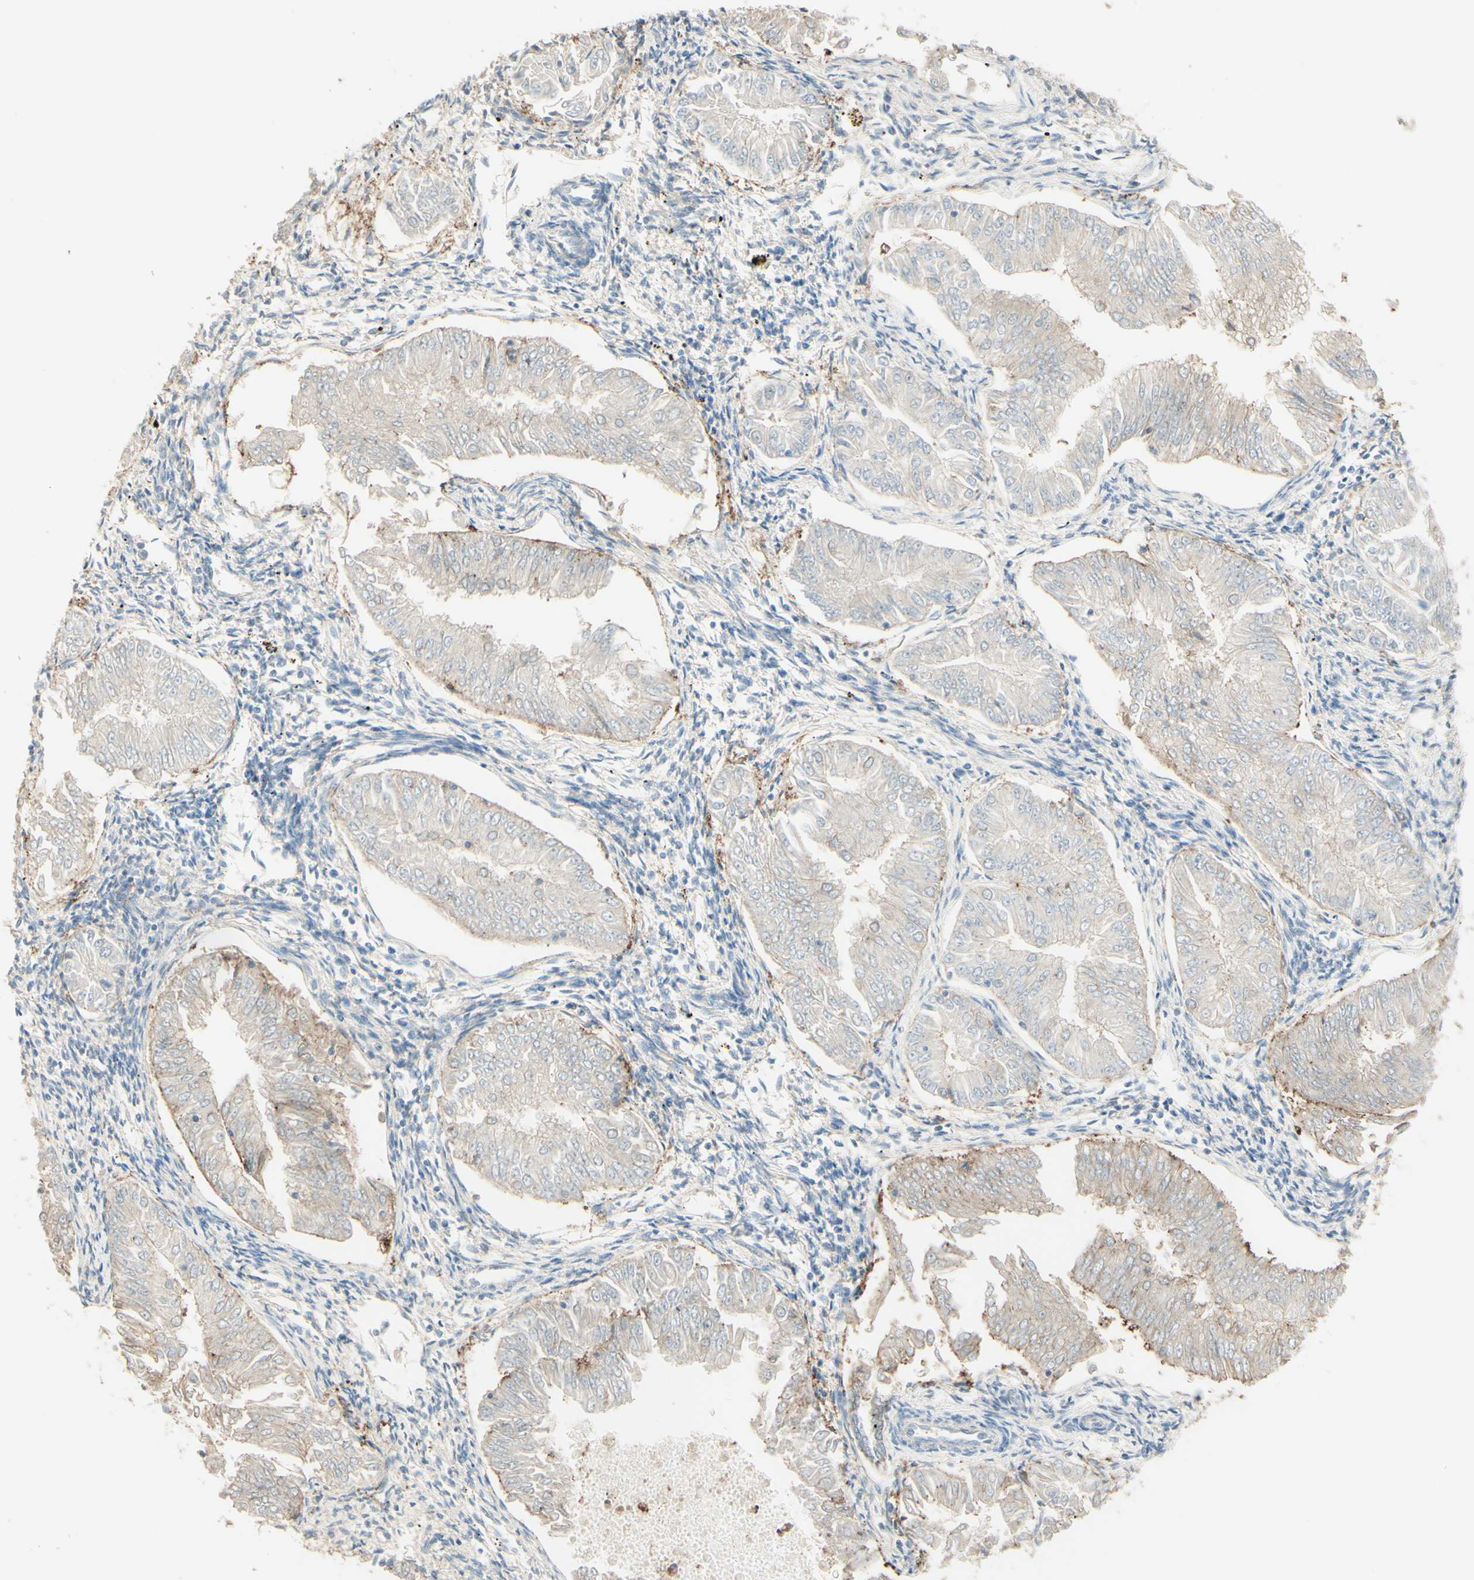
{"staining": {"intensity": "negative", "quantity": "none", "location": "none"}, "tissue": "endometrial cancer", "cell_type": "Tumor cells", "image_type": "cancer", "snomed": [{"axis": "morphology", "description": "Adenocarcinoma, NOS"}, {"axis": "topography", "description": "Endometrium"}], "caption": "Tumor cells are negative for protein expression in human endometrial cancer (adenocarcinoma).", "gene": "RNF149", "patient": {"sex": "female", "age": 53}}